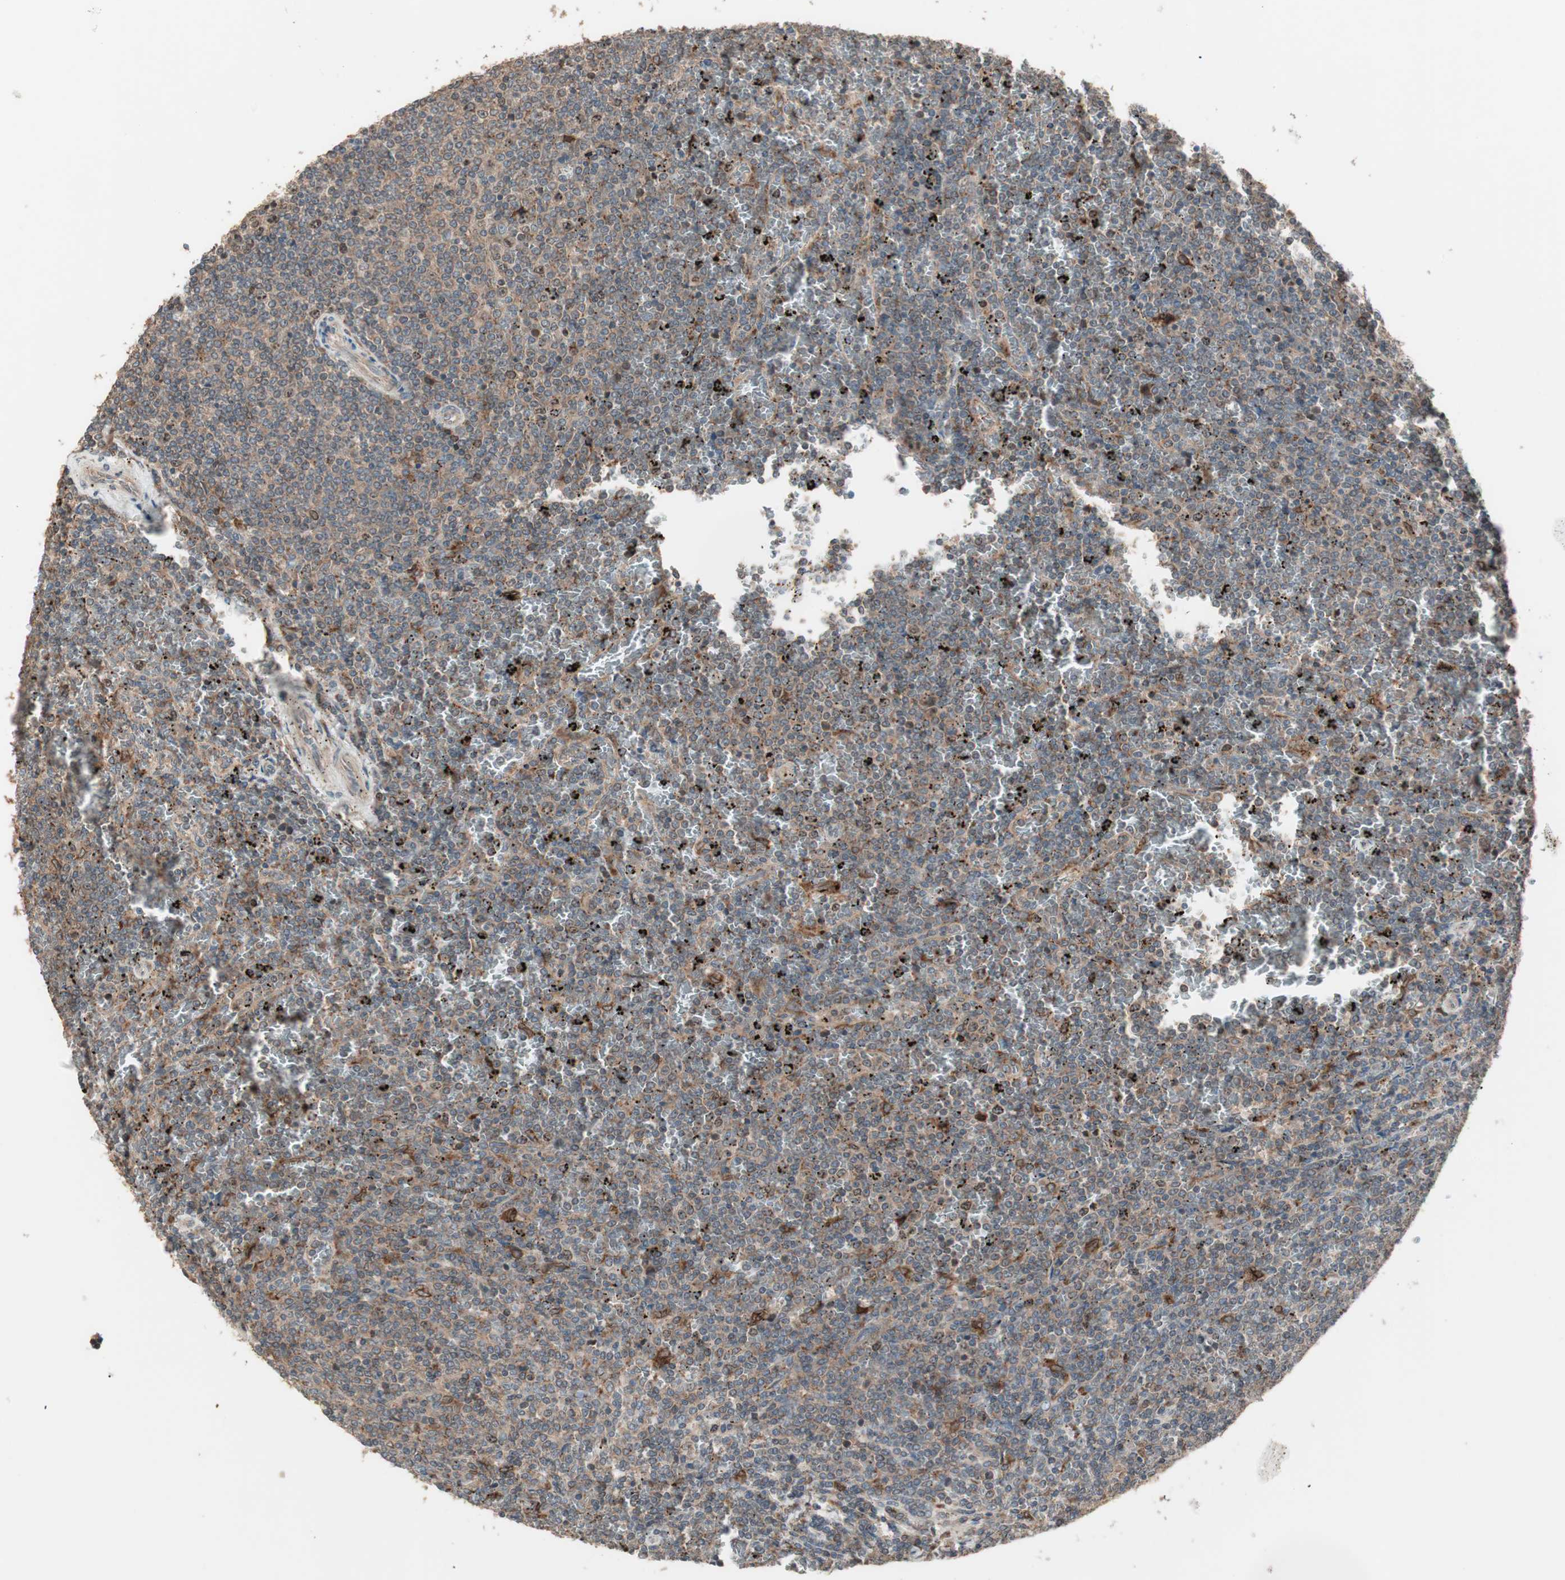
{"staining": {"intensity": "moderate", "quantity": ">75%", "location": "cytoplasmic/membranous"}, "tissue": "lymphoma", "cell_type": "Tumor cells", "image_type": "cancer", "snomed": [{"axis": "morphology", "description": "Malignant lymphoma, non-Hodgkin's type, Low grade"}, {"axis": "topography", "description": "Spleen"}], "caption": "Moderate cytoplasmic/membranous positivity for a protein is seen in approximately >75% of tumor cells of malignant lymphoma, non-Hodgkin's type (low-grade) using immunohistochemistry (IHC).", "gene": "ATP6AP2", "patient": {"sex": "female", "age": 77}}